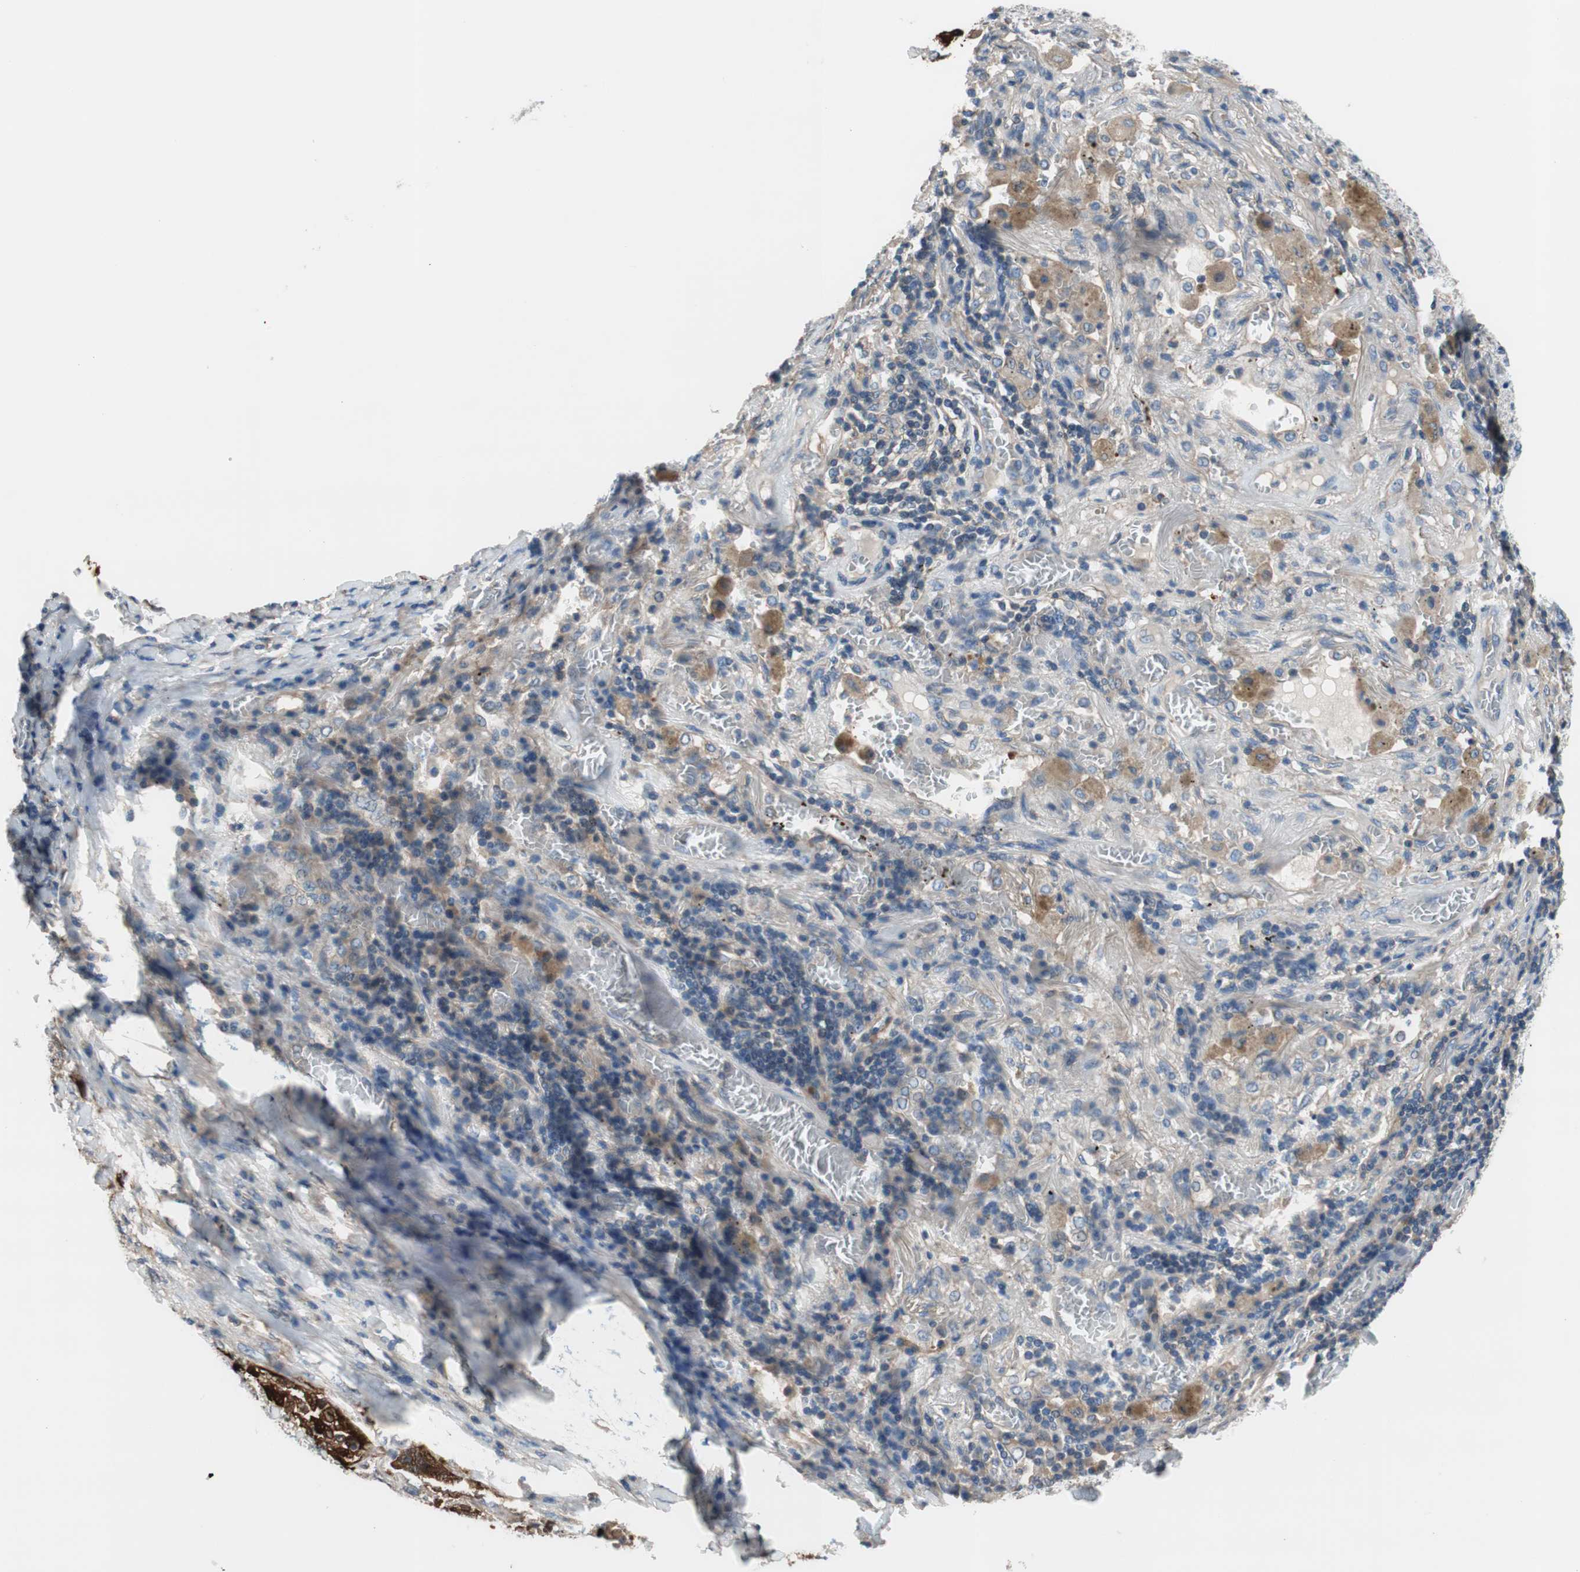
{"staining": {"intensity": "moderate", "quantity": "<25%", "location": "cytoplasmic/membranous"}, "tissue": "lung cancer", "cell_type": "Tumor cells", "image_type": "cancer", "snomed": [{"axis": "morphology", "description": "Squamous cell carcinoma, NOS"}, {"axis": "topography", "description": "Lung"}], "caption": "Lung squamous cell carcinoma tissue displays moderate cytoplasmic/membranous positivity in about <25% of tumor cells", "gene": "CALML3", "patient": {"sex": "male", "age": 57}}